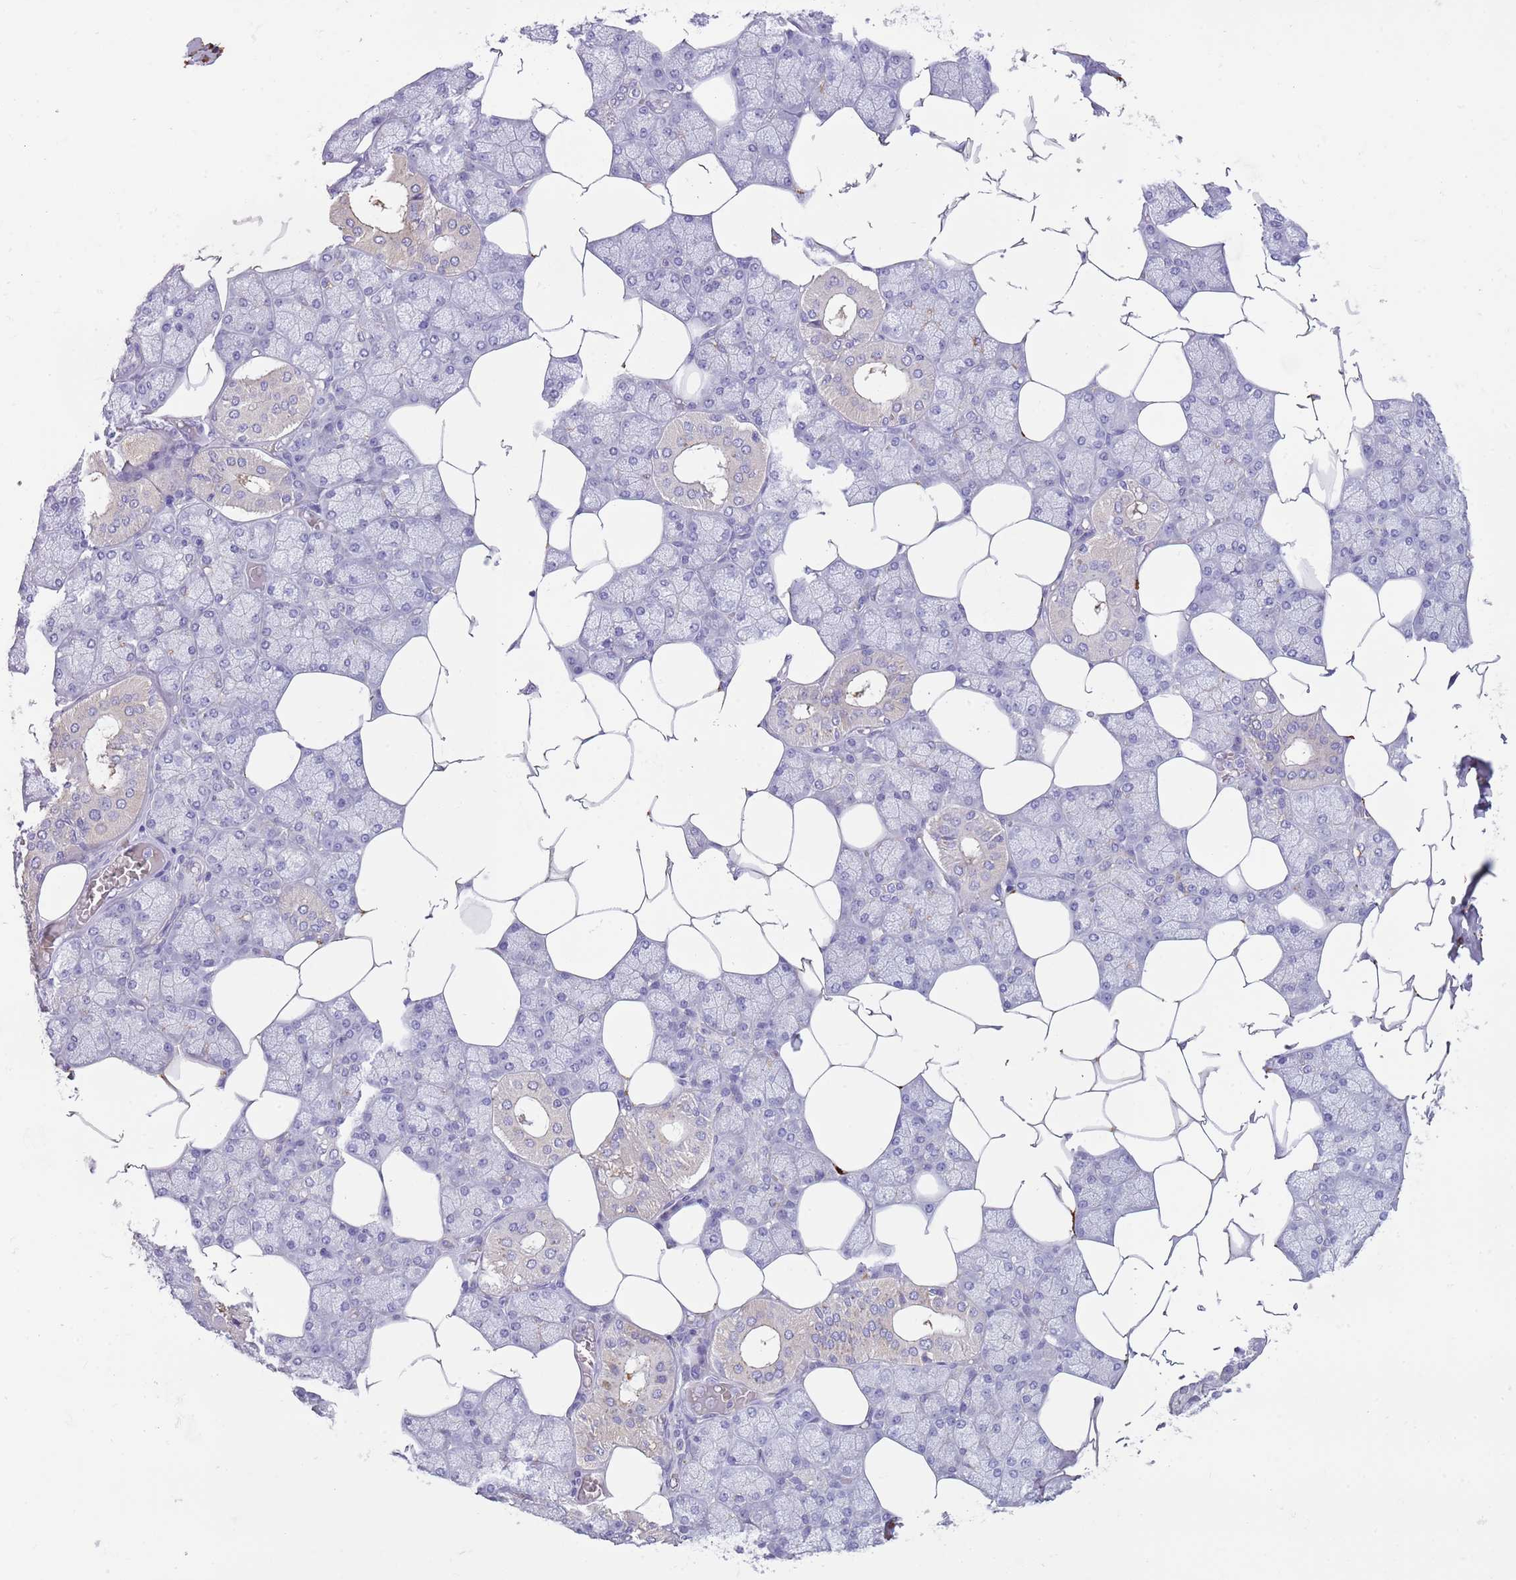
{"staining": {"intensity": "negative", "quantity": "none", "location": "none"}, "tissue": "salivary gland", "cell_type": "Glandular cells", "image_type": "normal", "snomed": [{"axis": "morphology", "description": "Normal tissue, NOS"}, {"axis": "topography", "description": "Salivary gland"}], "caption": "DAB immunohistochemical staining of unremarkable human salivary gland displays no significant positivity in glandular cells.", "gene": "LEPROTL1", "patient": {"sex": "male", "age": 62}}